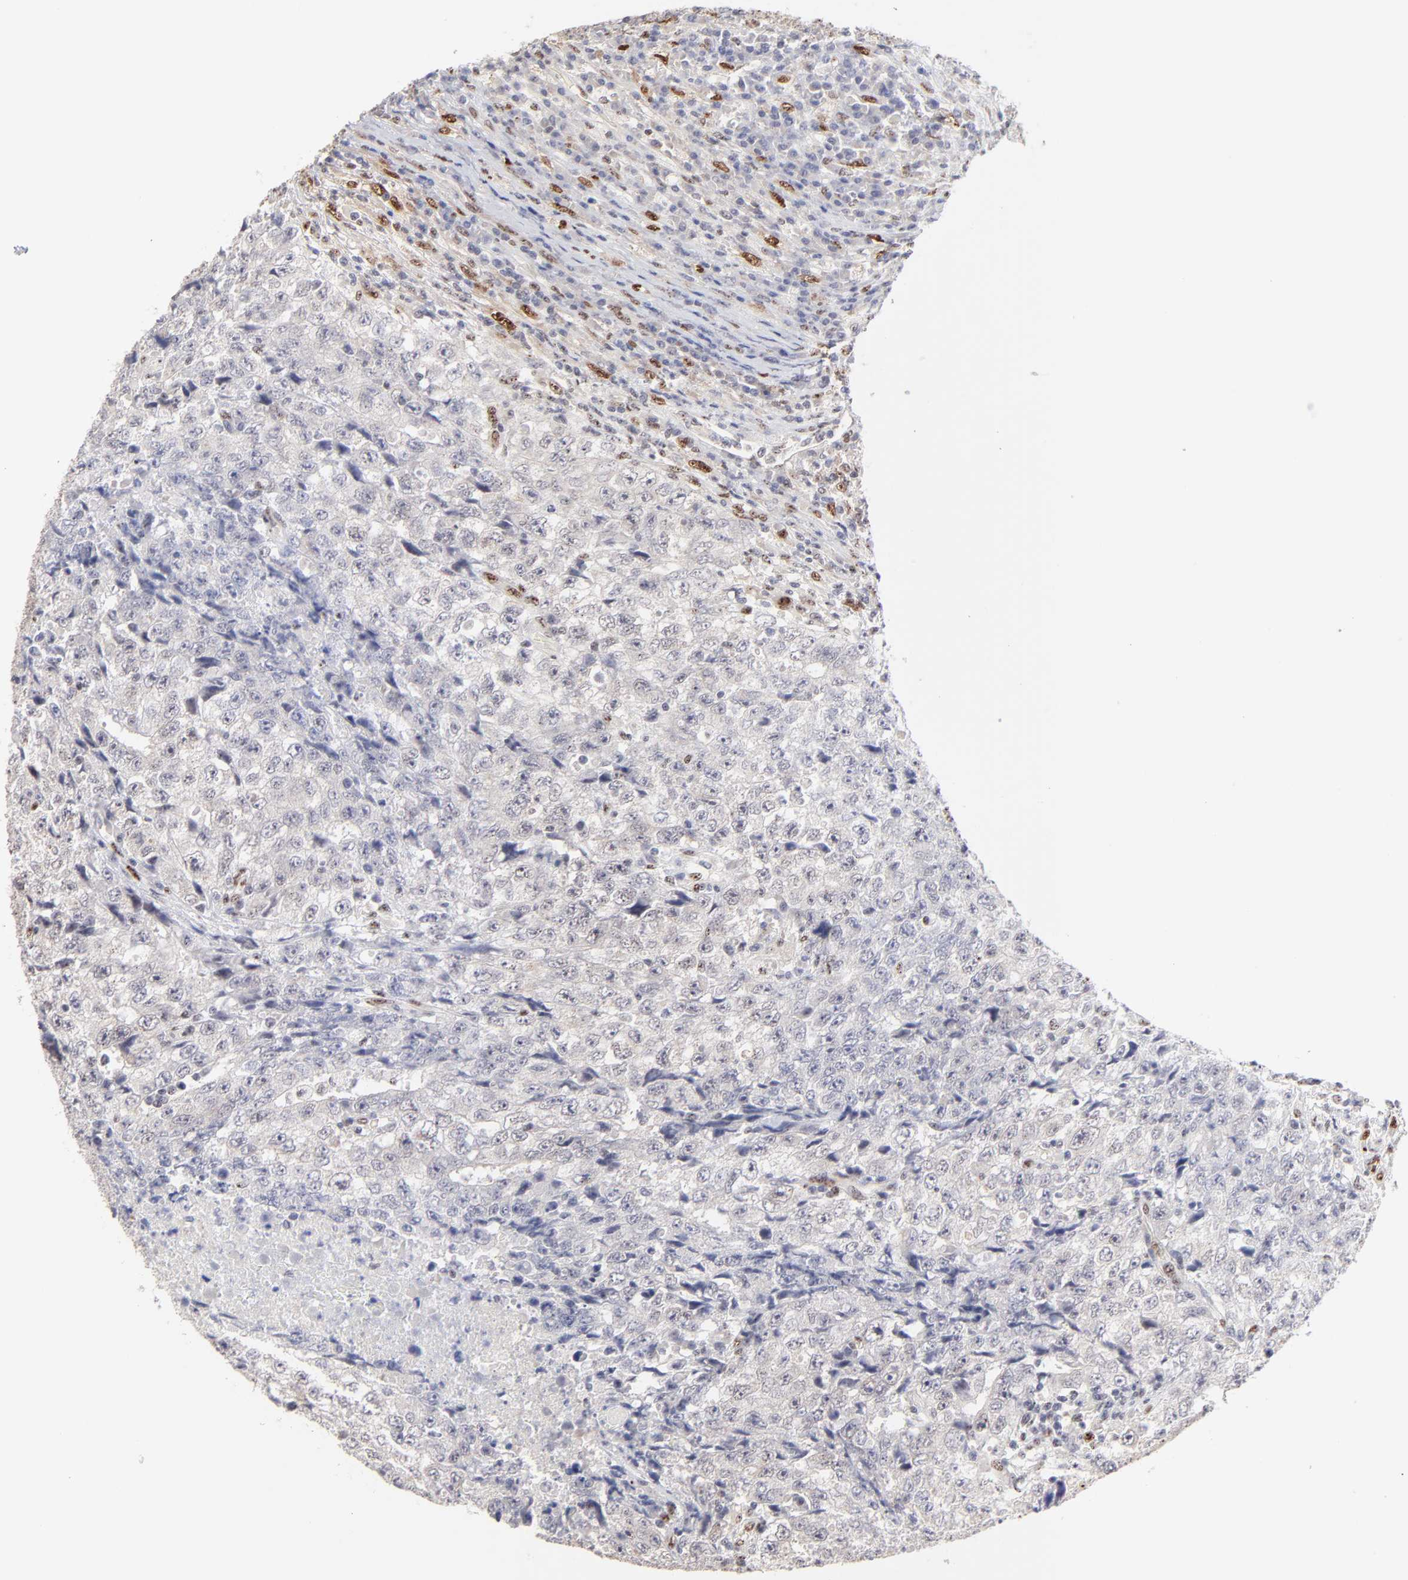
{"staining": {"intensity": "negative", "quantity": "none", "location": "none"}, "tissue": "testis cancer", "cell_type": "Tumor cells", "image_type": "cancer", "snomed": [{"axis": "morphology", "description": "Necrosis, NOS"}, {"axis": "morphology", "description": "Carcinoma, Embryonal, NOS"}, {"axis": "topography", "description": "Testis"}], "caption": "IHC histopathology image of testis cancer (embryonal carcinoma) stained for a protein (brown), which displays no expression in tumor cells.", "gene": "STAT3", "patient": {"sex": "male", "age": 19}}